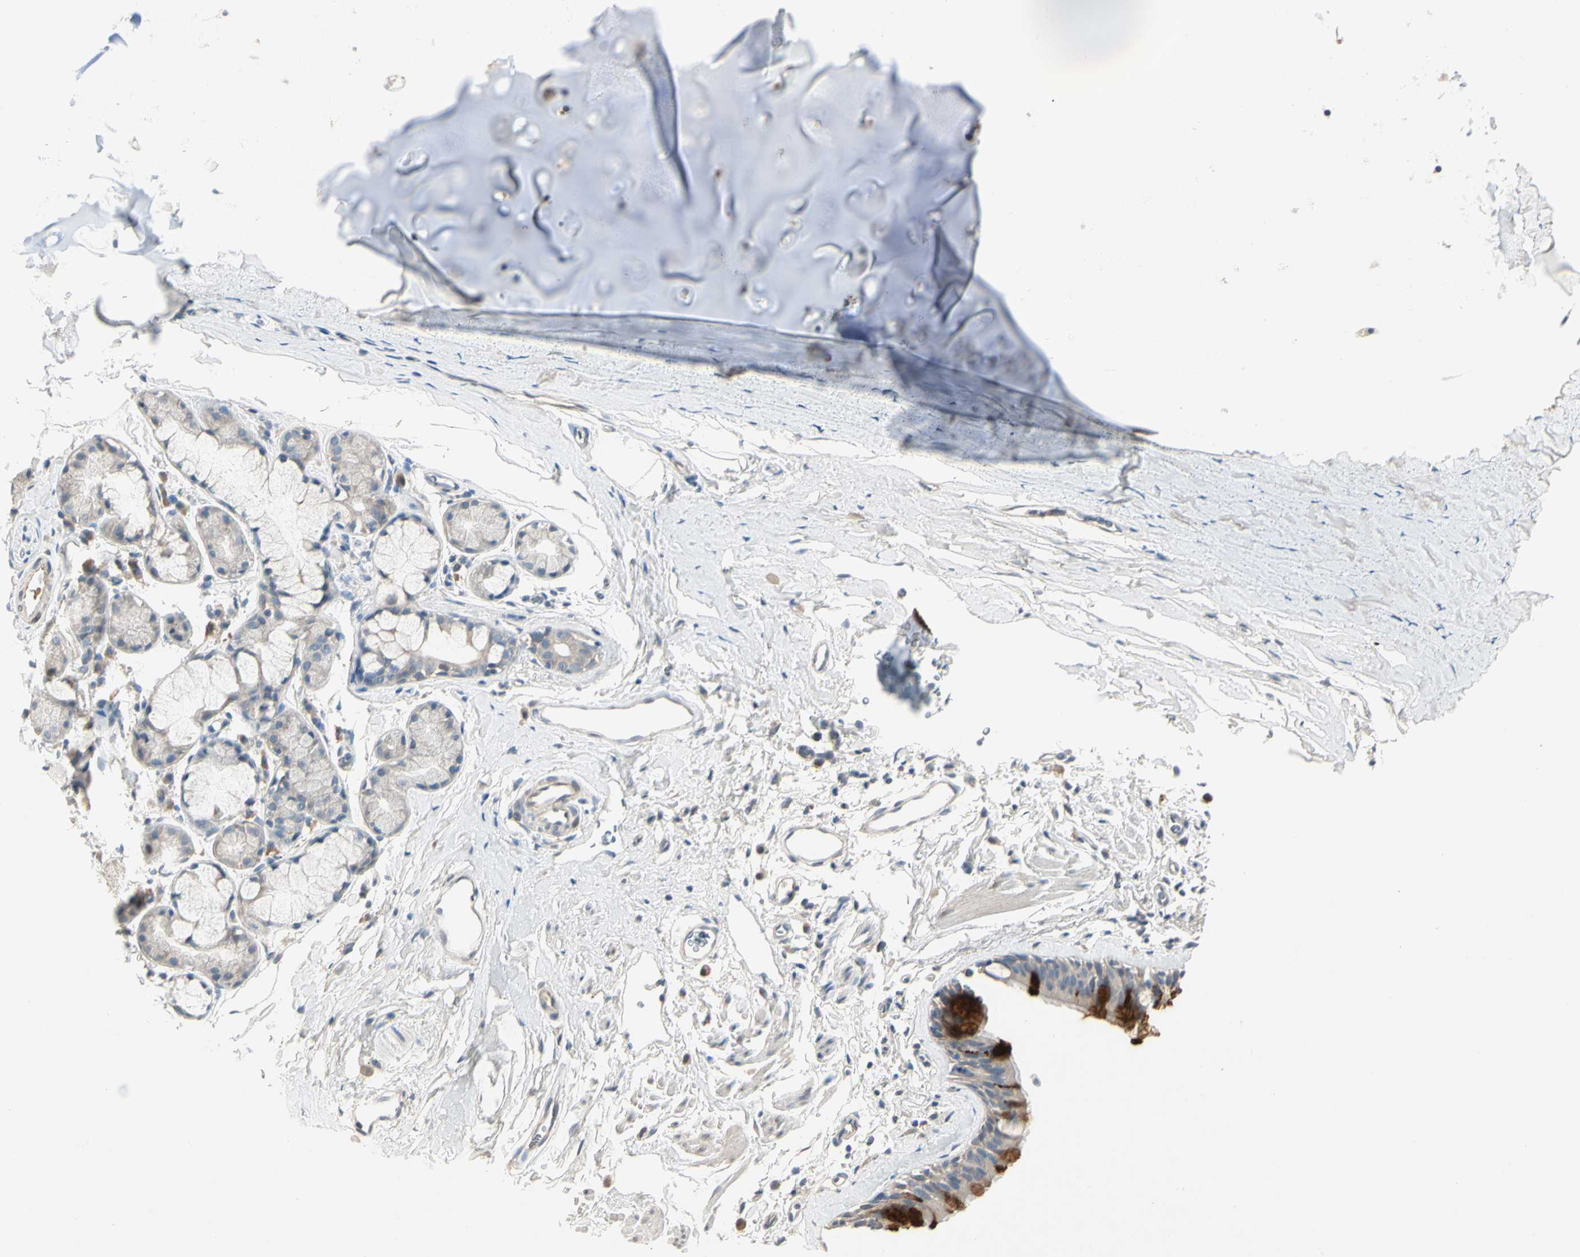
{"staining": {"intensity": "strong", "quantity": "<25%", "location": "cytoplasmic/membranous"}, "tissue": "bronchus", "cell_type": "Respiratory epithelial cells", "image_type": "normal", "snomed": [{"axis": "morphology", "description": "Normal tissue, NOS"}, {"axis": "morphology", "description": "Malignant melanoma, Metastatic site"}, {"axis": "topography", "description": "Bronchus"}, {"axis": "topography", "description": "Lung"}], "caption": "An image of bronchus stained for a protein displays strong cytoplasmic/membranous brown staining in respiratory epithelial cells.", "gene": "PRSS21", "patient": {"sex": "male", "age": 64}}